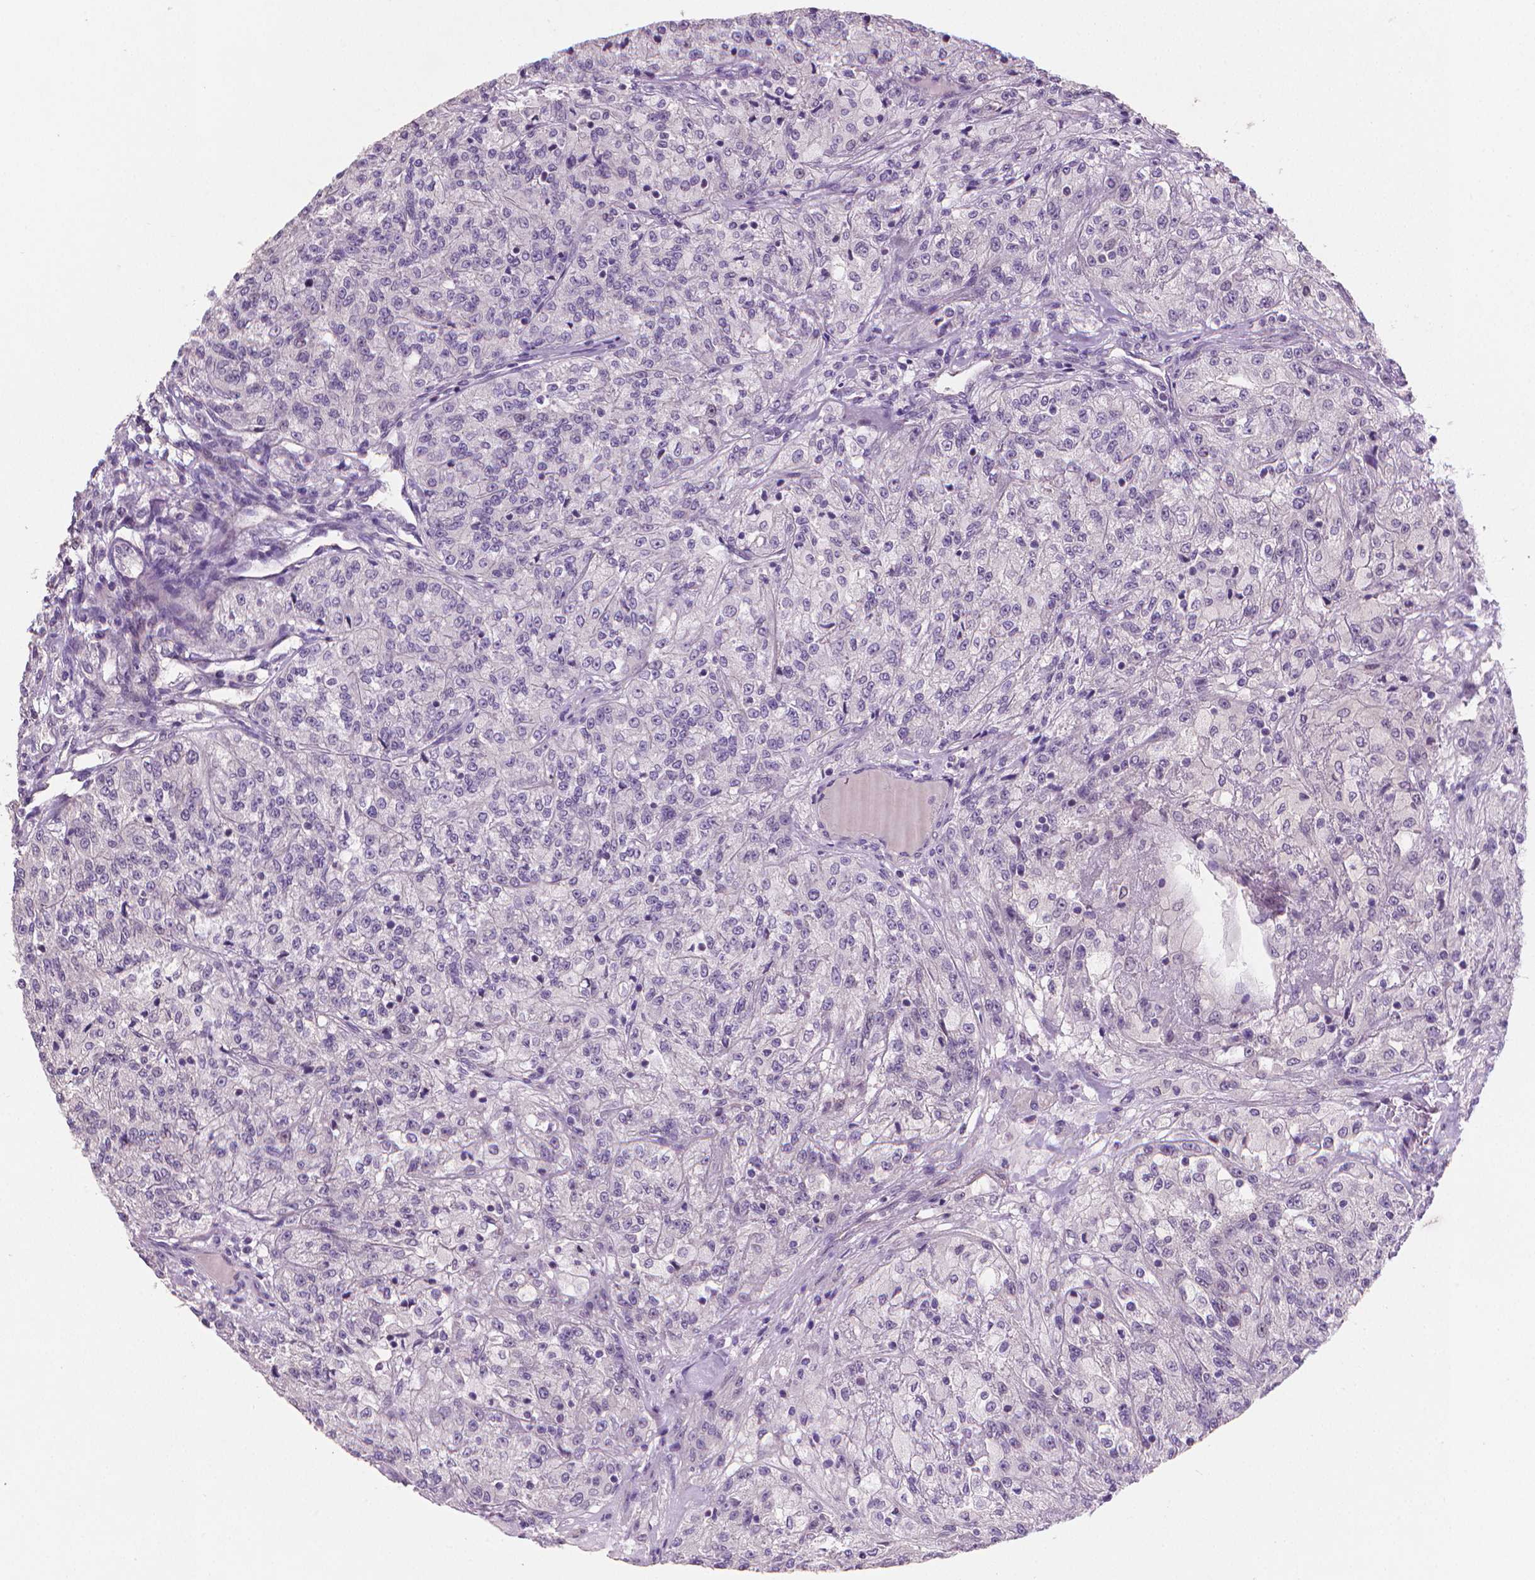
{"staining": {"intensity": "negative", "quantity": "none", "location": "none"}, "tissue": "renal cancer", "cell_type": "Tumor cells", "image_type": "cancer", "snomed": [{"axis": "morphology", "description": "Adenocarcinoma, NOS"}, {"axis": "topography", "description": "Kidney"}], "caption": "IHC photomicrograph of human renal cancer stained for a protein (brown), which displays no expression in tumor cells.", "gene": "CLXN", "patient": {"sex": "female", "age": 63}}